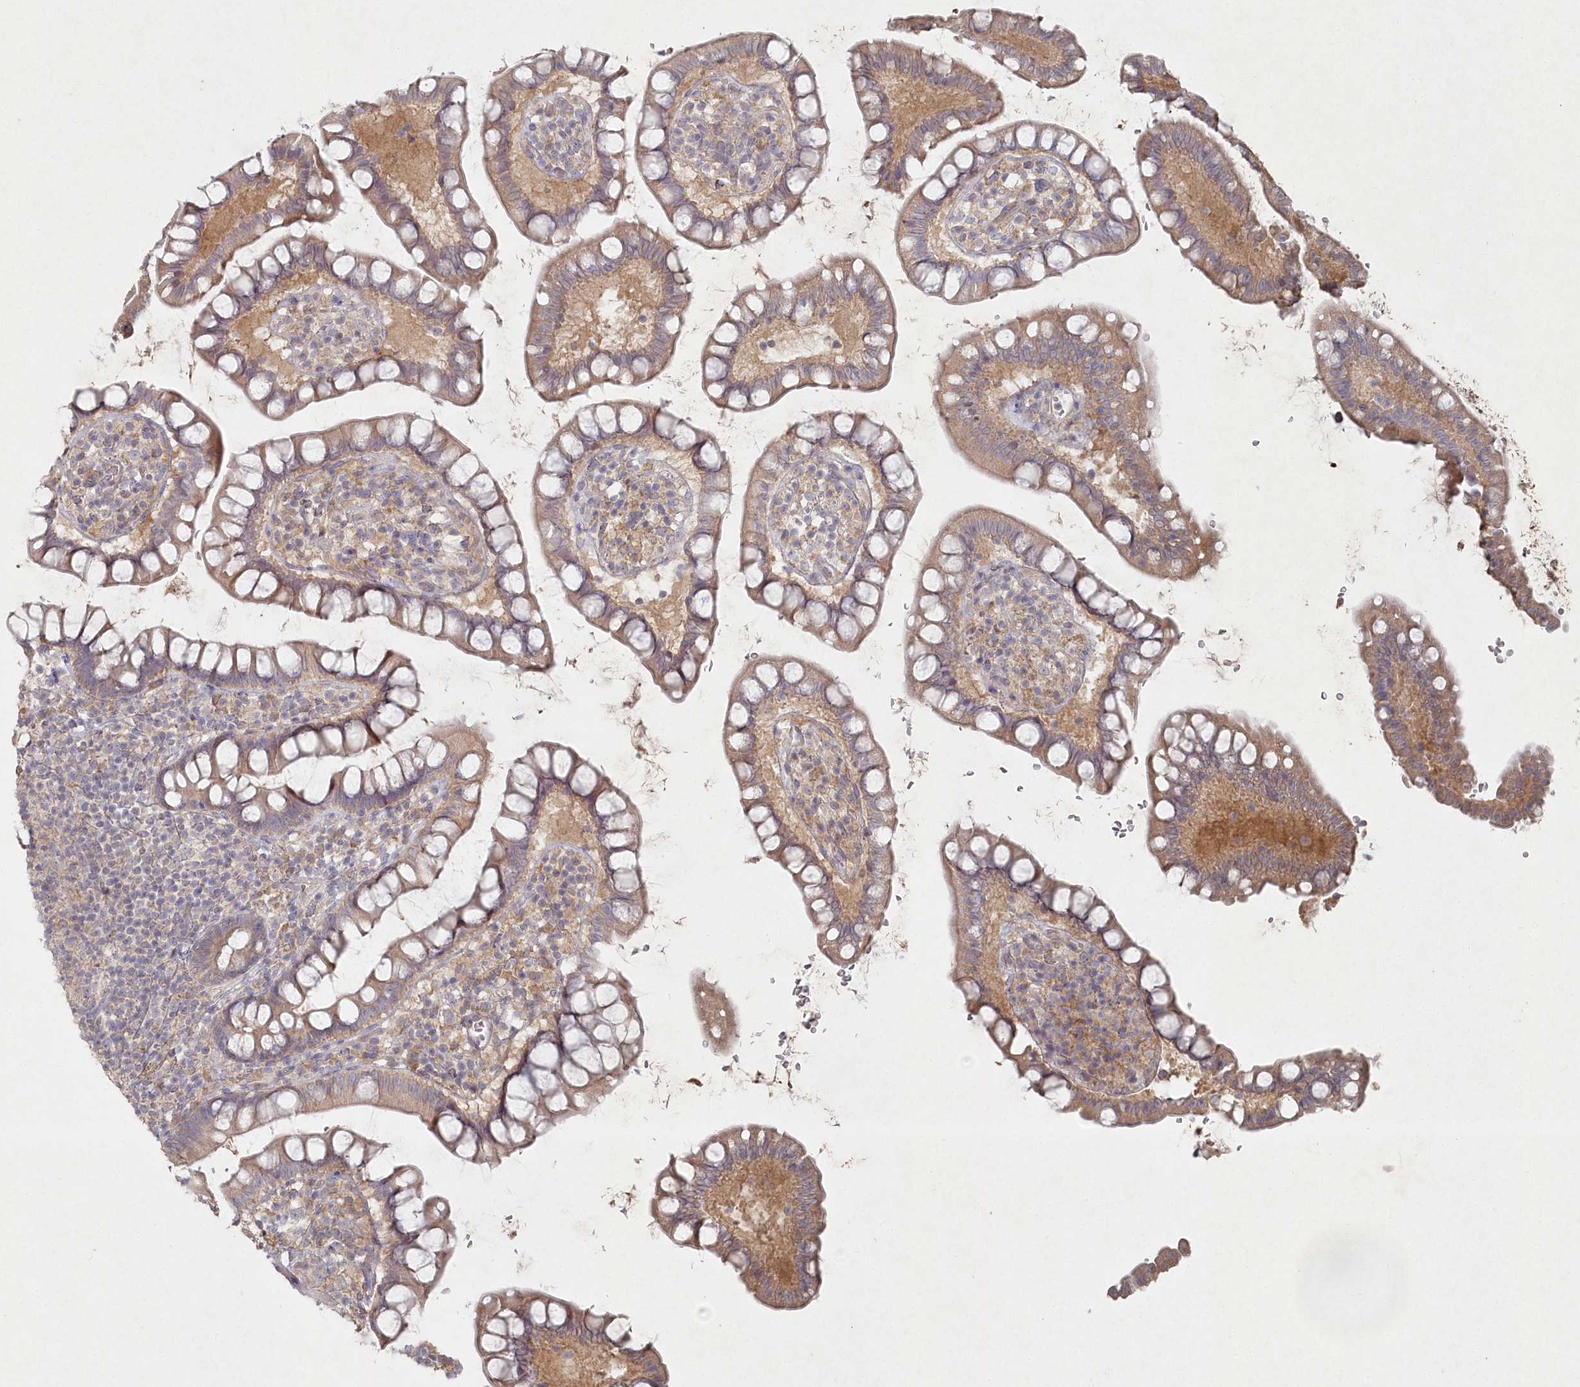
{"staining": {"intensity": "weak", "quantity": "25%-75%", "location": "cytoplasmic/membranous"}, "tissue": "small intestine", "cell_type": "Glandular cells", "image_type": "normal", "snomed": [{"axis": "morphology", "description": "Normal tissue, NOS"}, {"axis": "topography", "description": "Small intestine"}], "caption": "A brown stain highlights weak cytoplasmic/membranous positivity of a protein in glandular cells of normal small intestine. (Brightfield microscopy of DAB IHC at high magnification).", "gene": "TGFBRAP1", "patient": {"sex": "female", "age": 84}}